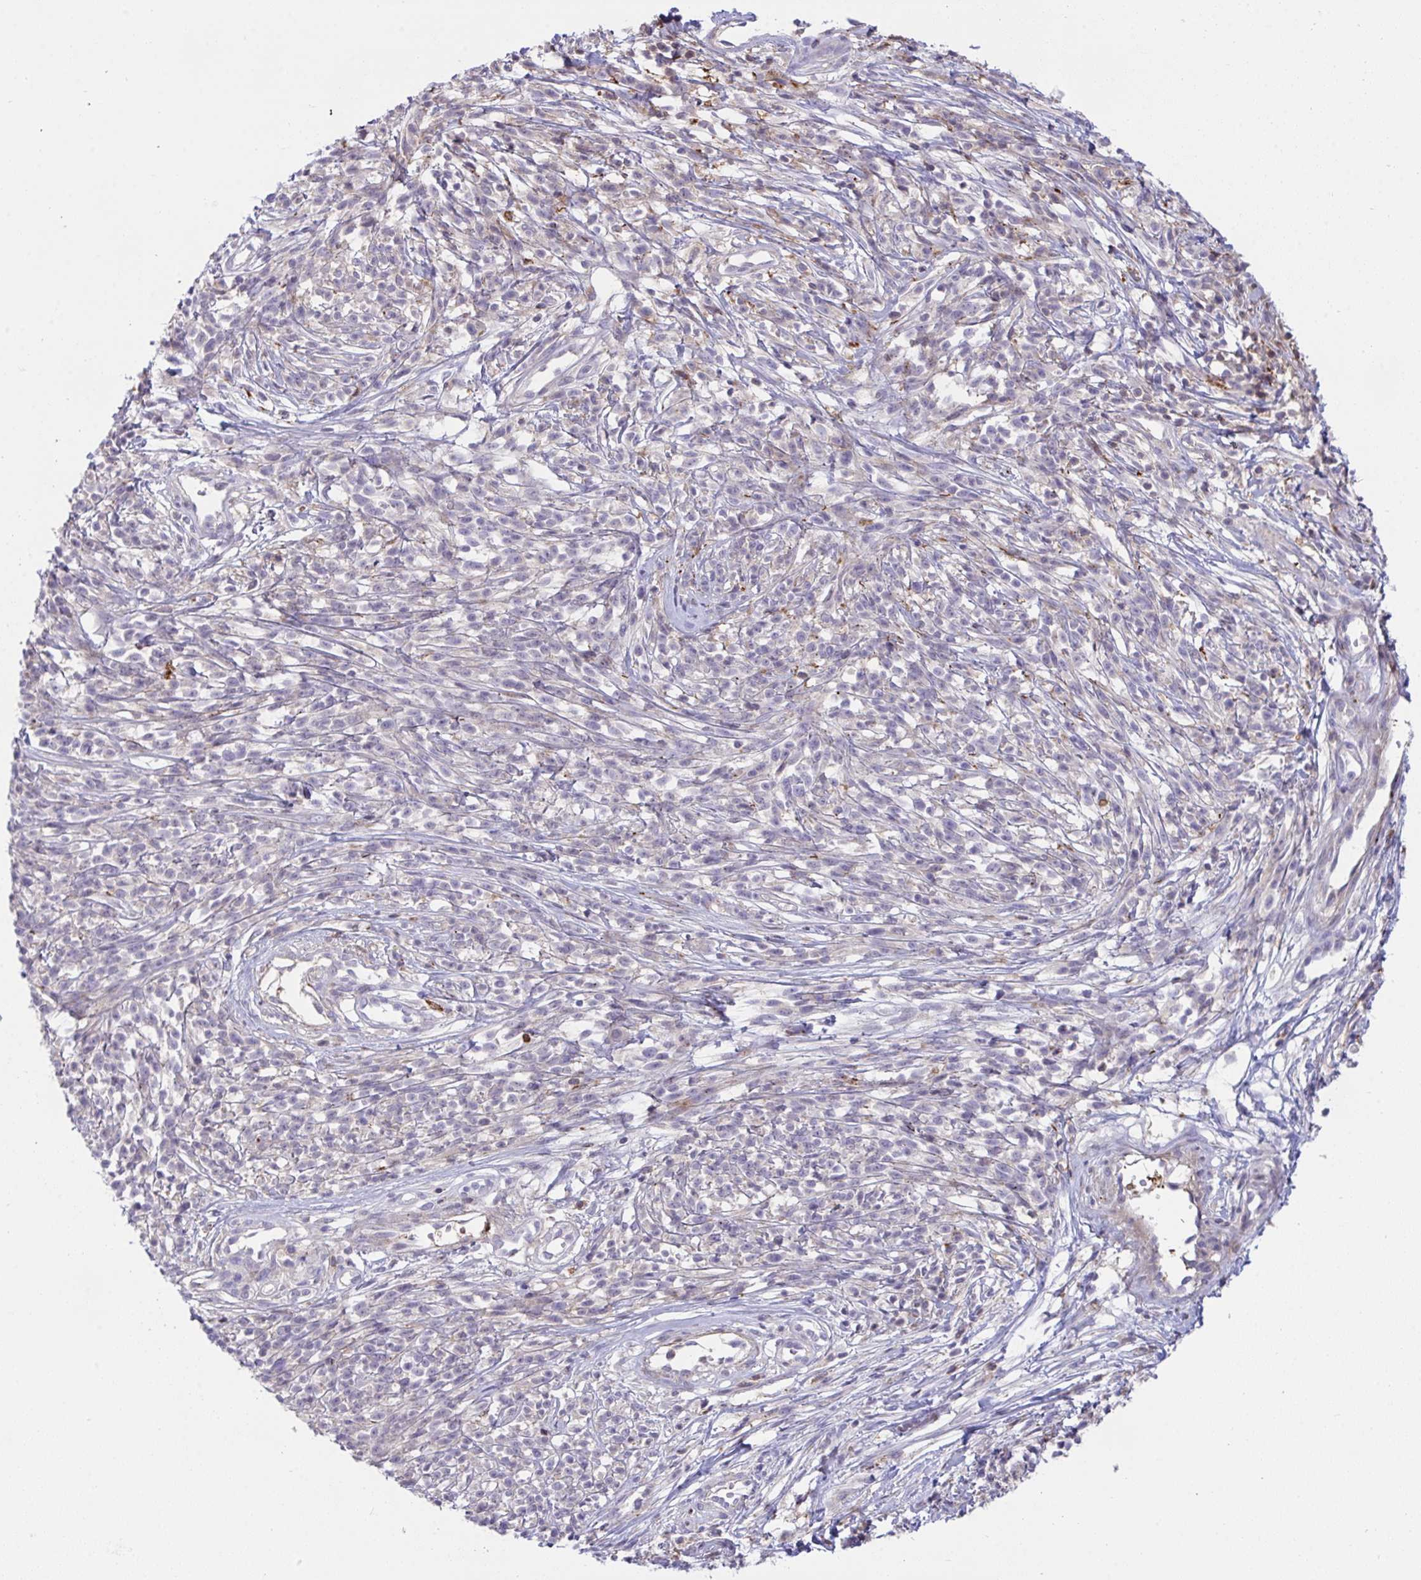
{"staining": {"intensity": "negative", "quantity": "none", "location": "none"}, "tissue": "melanoma", "cell_type": "Tumor cells", "image_type": "cancer", "snomed": [{"axis": "morphology", "description": "Malignant melanoma, NOS"}, {"axis": "topography", "description": "Skin"}, {"axis": "topography", "description": "Skin of trunk"}], "caption": "Immunohistochemistry micrograph of human melanoma stained for a protein (brown), which shows no expression in tumor cells.", "gene": "PPIH", "patient": {"sex": "male", "age": 74}}